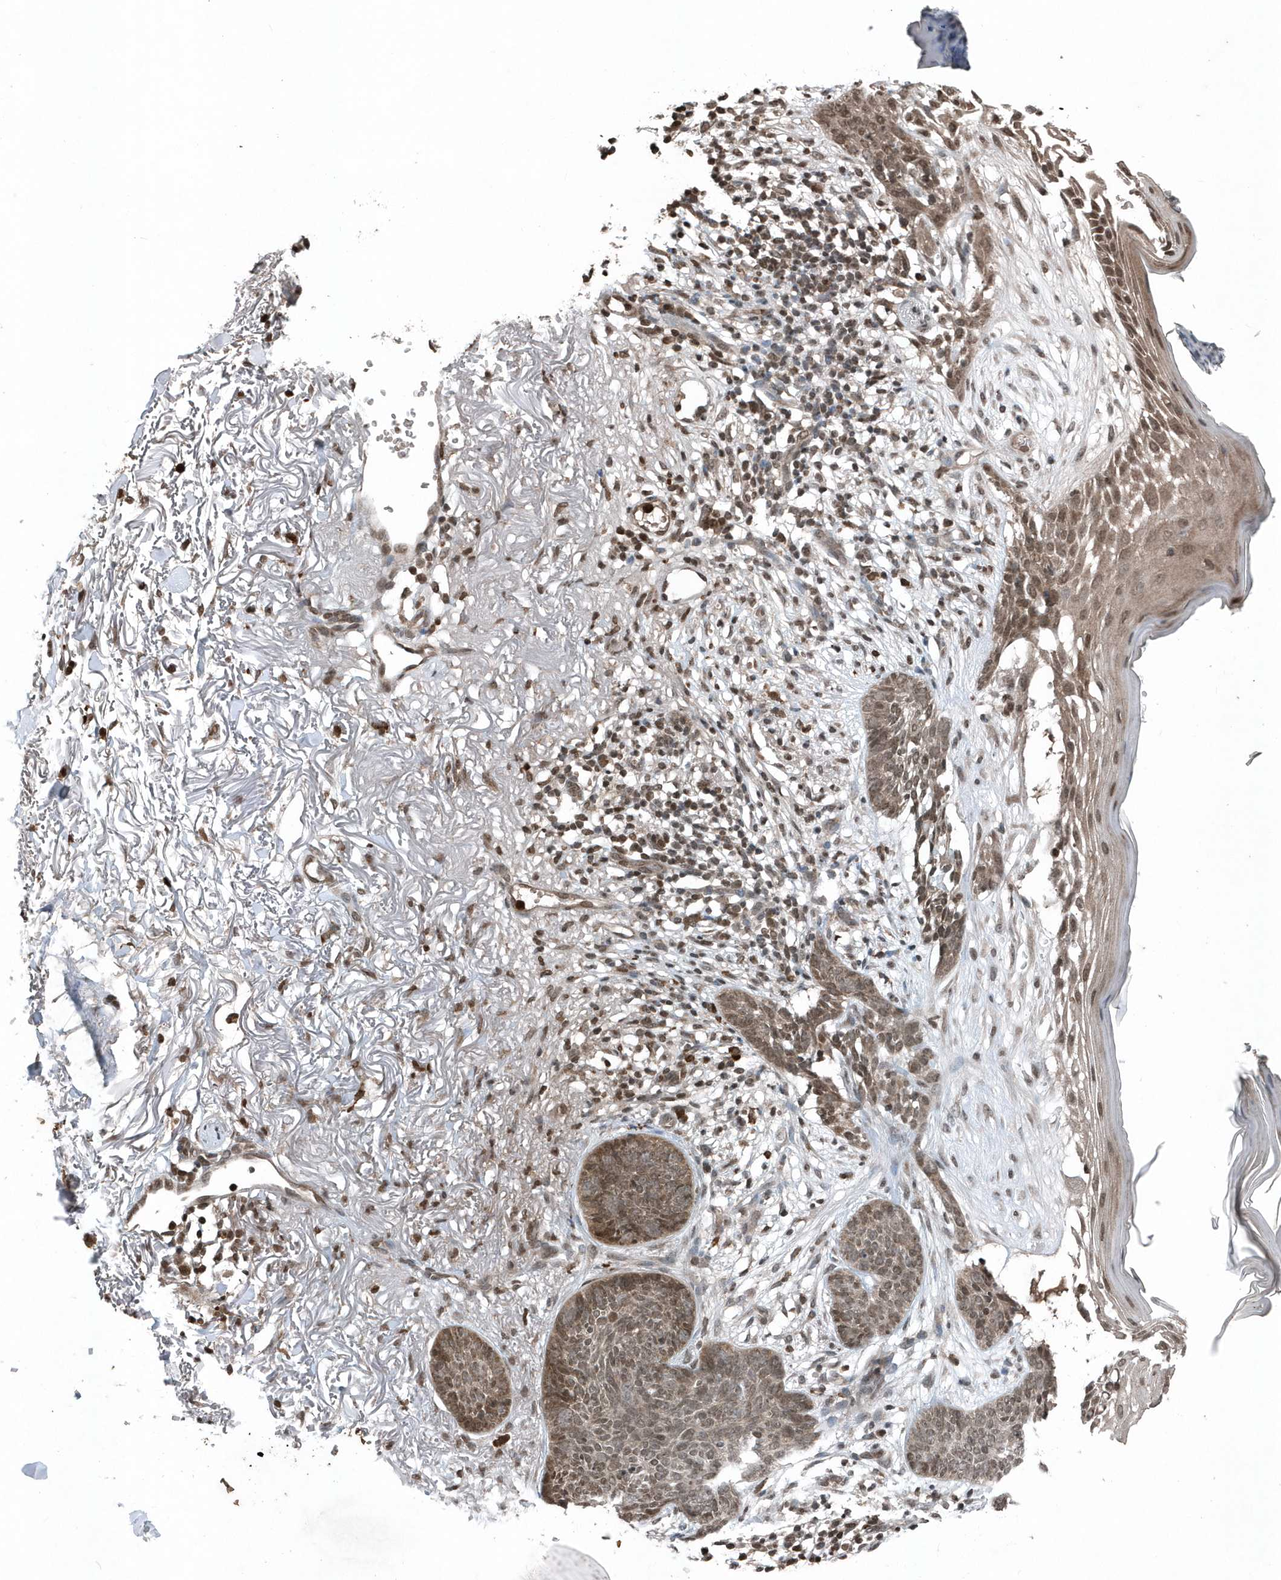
{"staining": {"intensity": "moderate", "quantity": ">75%", "location": "cytoplasmic/membranous,nuclear"}, "tissue": "skin cancer", "cell_type": "Tumor cells", "image_type": "cancer", "snomed": [{"axis": "morphology", "description": "Normal tissue, NOS"}, {"axis": "morphology", "description": "Basal cell carcinoma"}, {"axis": "topography", "description": "Skin"}], "caption": "This is an image of immunohistochemistry (IHC) staining of skin basal cell carcinoma, which shows moderate expression in the cytoplasmic/membranous and nuclear of tumor cells.", "gene": "EIF2B1", "patient": {"sex": "female", "age": 70}}